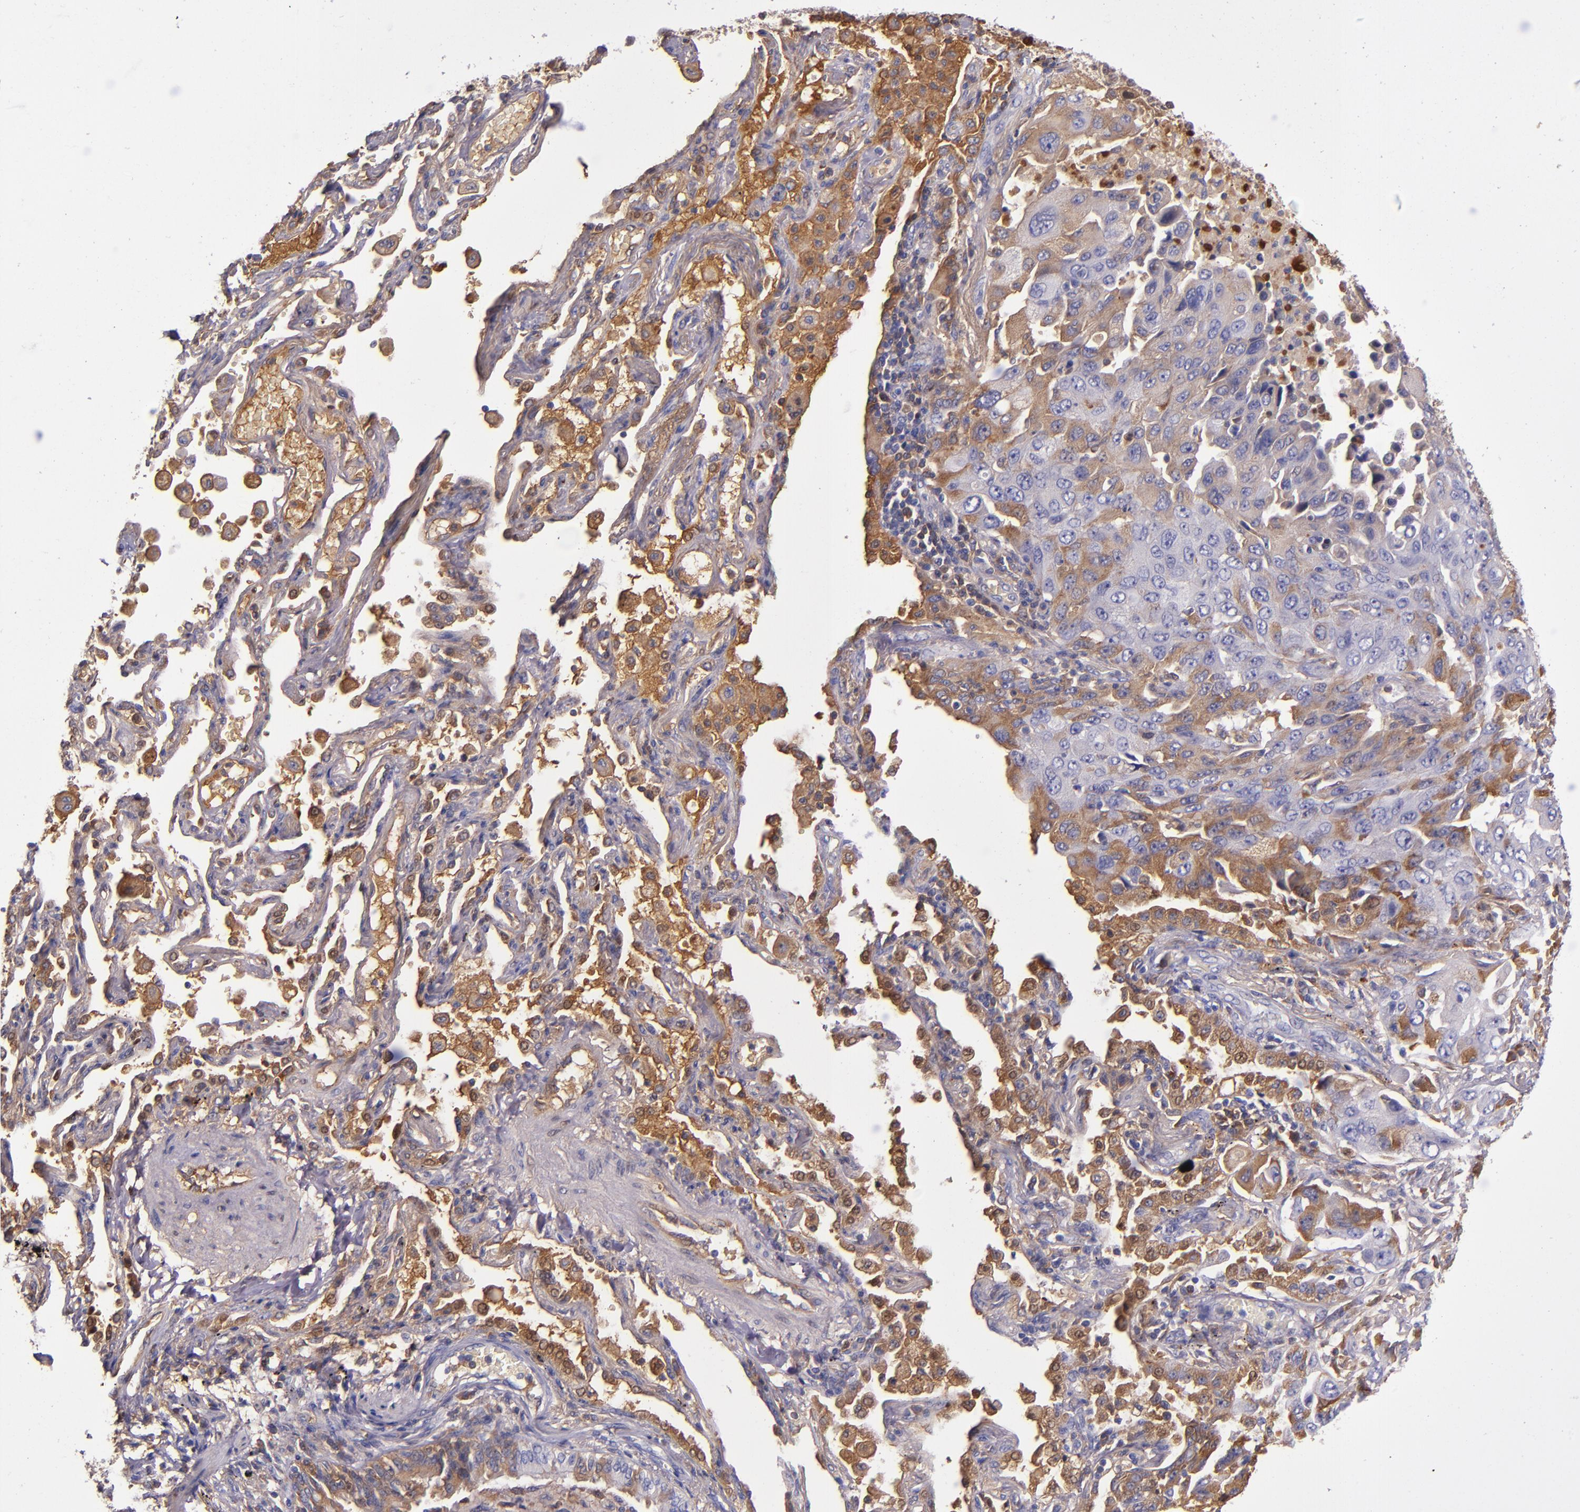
{"staining": {"intensity": "strong", "quantity": "25%-75%", "location": "cytoplasmic/membranous"}, "tissue": "lung cancer", "cell_type": "Tumor cells", "image_type": "cancer", "snomed": [{"axis": "morphology", "description": "Adenocarcinoma, NOS"}, {"axis": "topography", "description": "Lung"}], "caption": "Immunohistochemical staining of adenocarcinoma (lung) exhibits strong cytoplasmic/membranous protein positivity in about 25%-75% of tumor cells. (IHC, brightfield microscopy, high magnification).", "gene": "CLEC3B", "patient": {"sex": "female", "age": 65}}